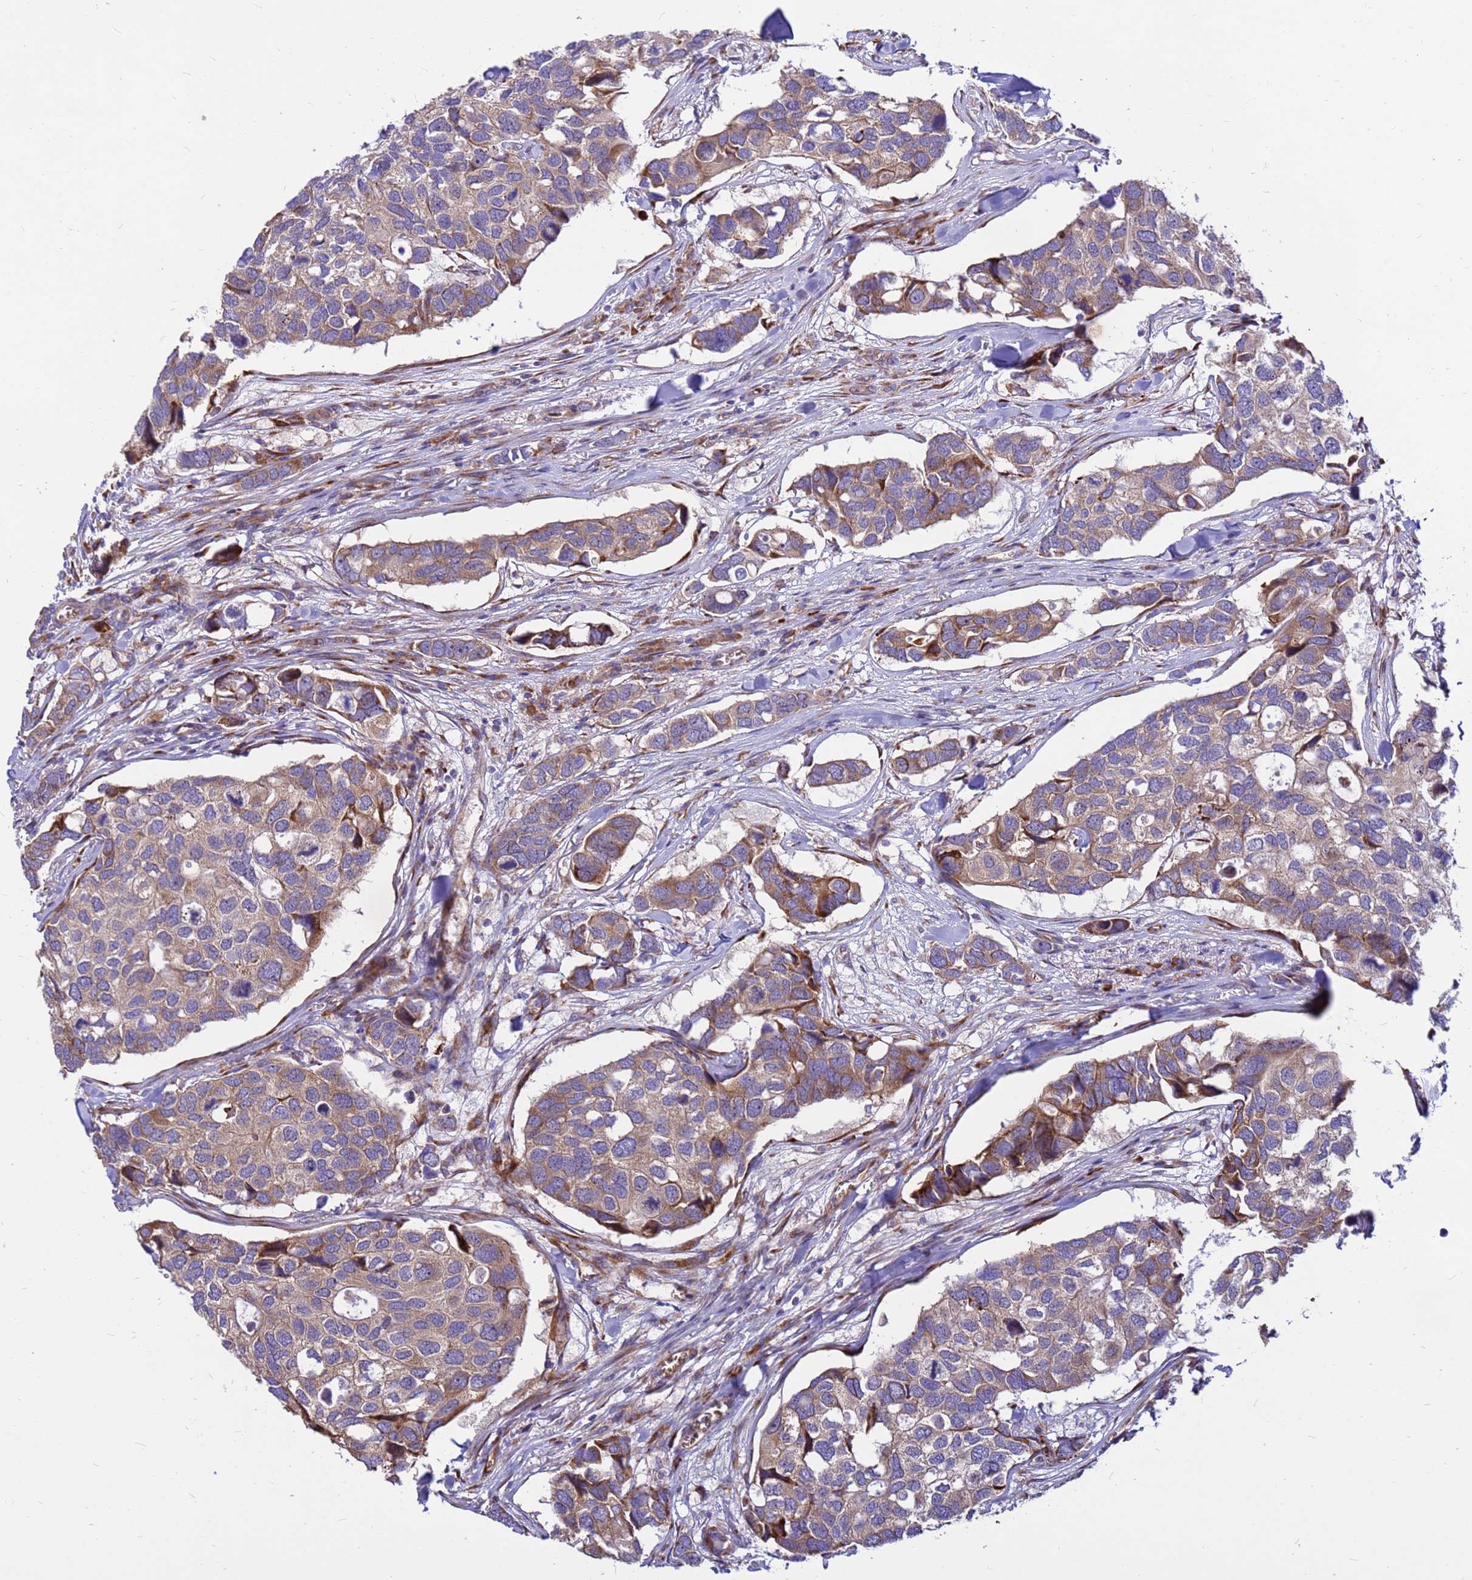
{"staining": {"intensity": "moderate", "quantity": "<25%", "location": "cytoplasmic/membranous"}, "tissue": "breast cancer", "cell_type": "Tumor cells", "image_type": "cancer", "snomed": [{"axis": "morphology", "description": "Duct carcinoma"}, {"axis": "topography", "description": "Breast"}], "caption": "Protein staining exhibits moderate cytoplasmic/membranous positivity in about <25% of tumor cells in breast cancer. (DAB IHC, brown staining for protein, blue staining for nuclei).", "gene": "ZNF669", "patient": {"sex": "female", "age": 83}}